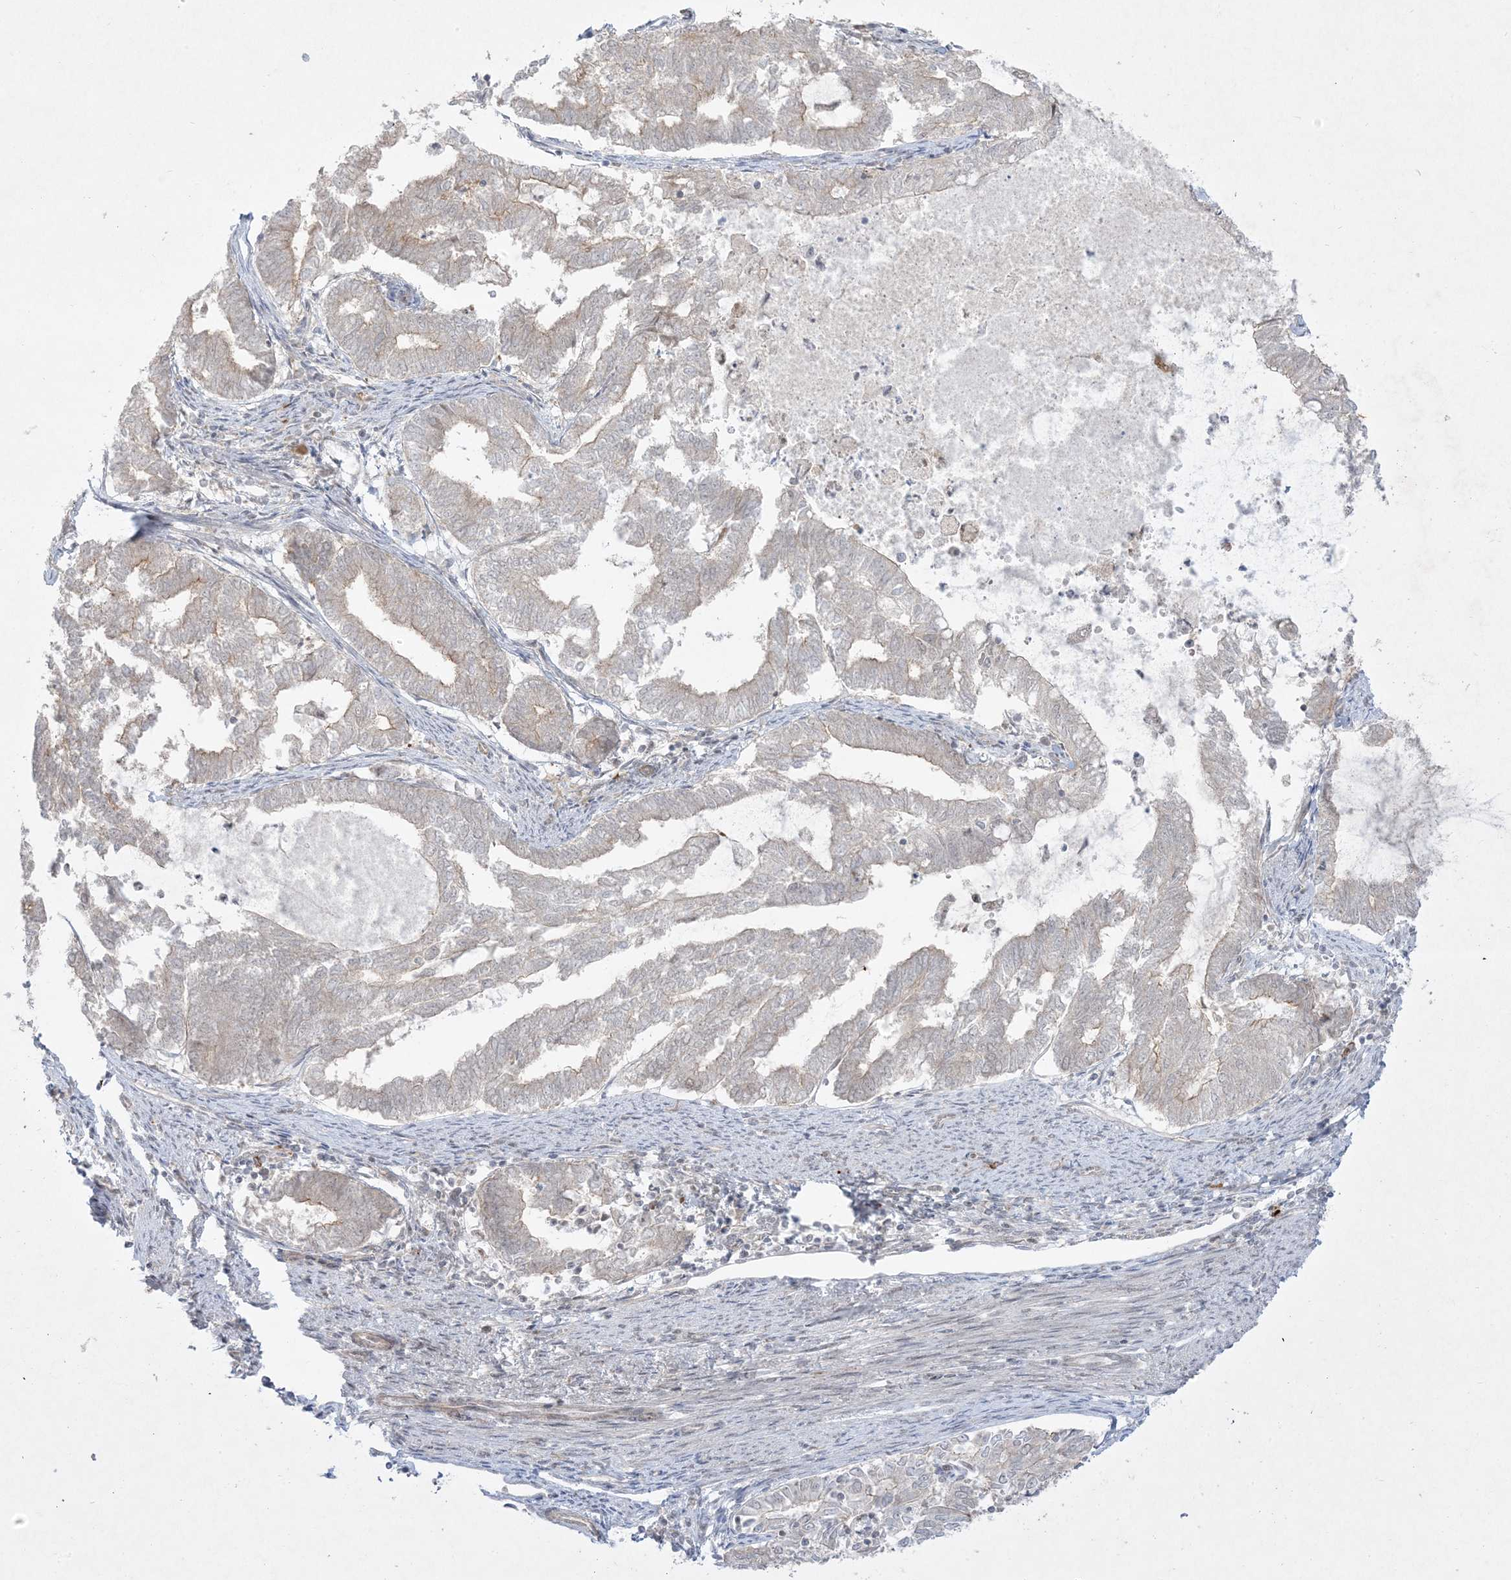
{"staining": {"intensity": "weak", "quantity": "<25%", "location": "cytoplasmic/membranous"}, "tissue": "endometrial cancer", "cell_type": "Tumor cells", "image_type": "cancer", "snomed": [{"axis": "morphology", "description": "Adenocarcinoma, NOS"}, {"axis": "topography", "description": "Endometrium"}], "caption": "Tumor cells show no significant protein positivity in endometrial cancer (adenocarcinoma). (DAB (3,3'-diaminobenzidine) immunohistochemistry (IHC) with hematoxylin counter stain).", "gene": "PTK6", "patient": {"sex": "female", "age": 79}}